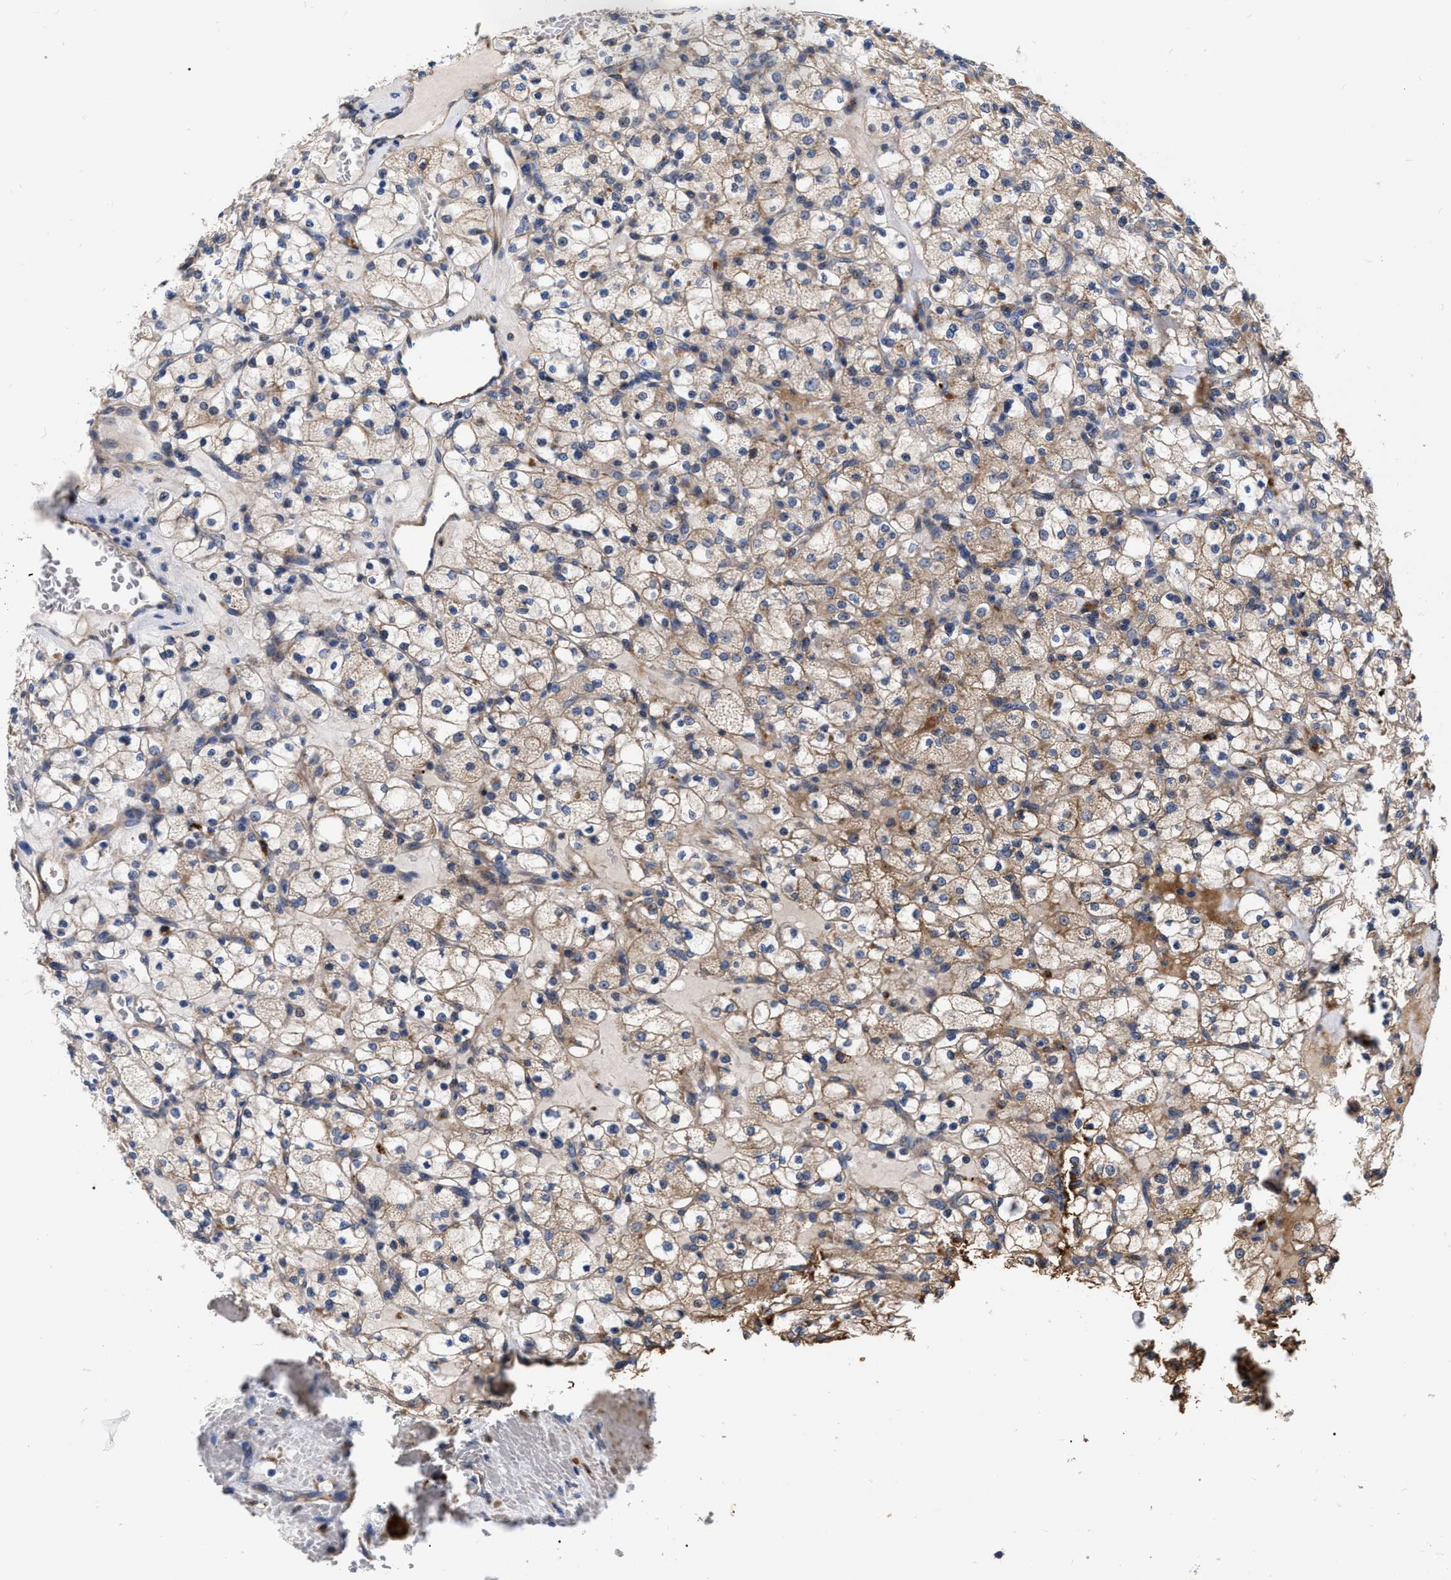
{"staining": {"intensity": "weak", "quantity": "25%-75%", "location": "cytoplasmic/membranous"}, "tissue": "renal cancer", "cell_type": "Tumor cells", "image_type": "cancer", "snomed": [{"axis": "morphology", "description": "Adenocarcinoma, NOS"}, {"axis": "topography", "description": "Kidney"}], "caption": "This photomicrograph exhibits immunohistochemistry staining of renal adenocarcinoma, with low weak cytoplasmic/membranous positivity in about 25%-75% of tumor cells.", "gene": "MLST8", "patient": {"sex": "female", "age": 83}}